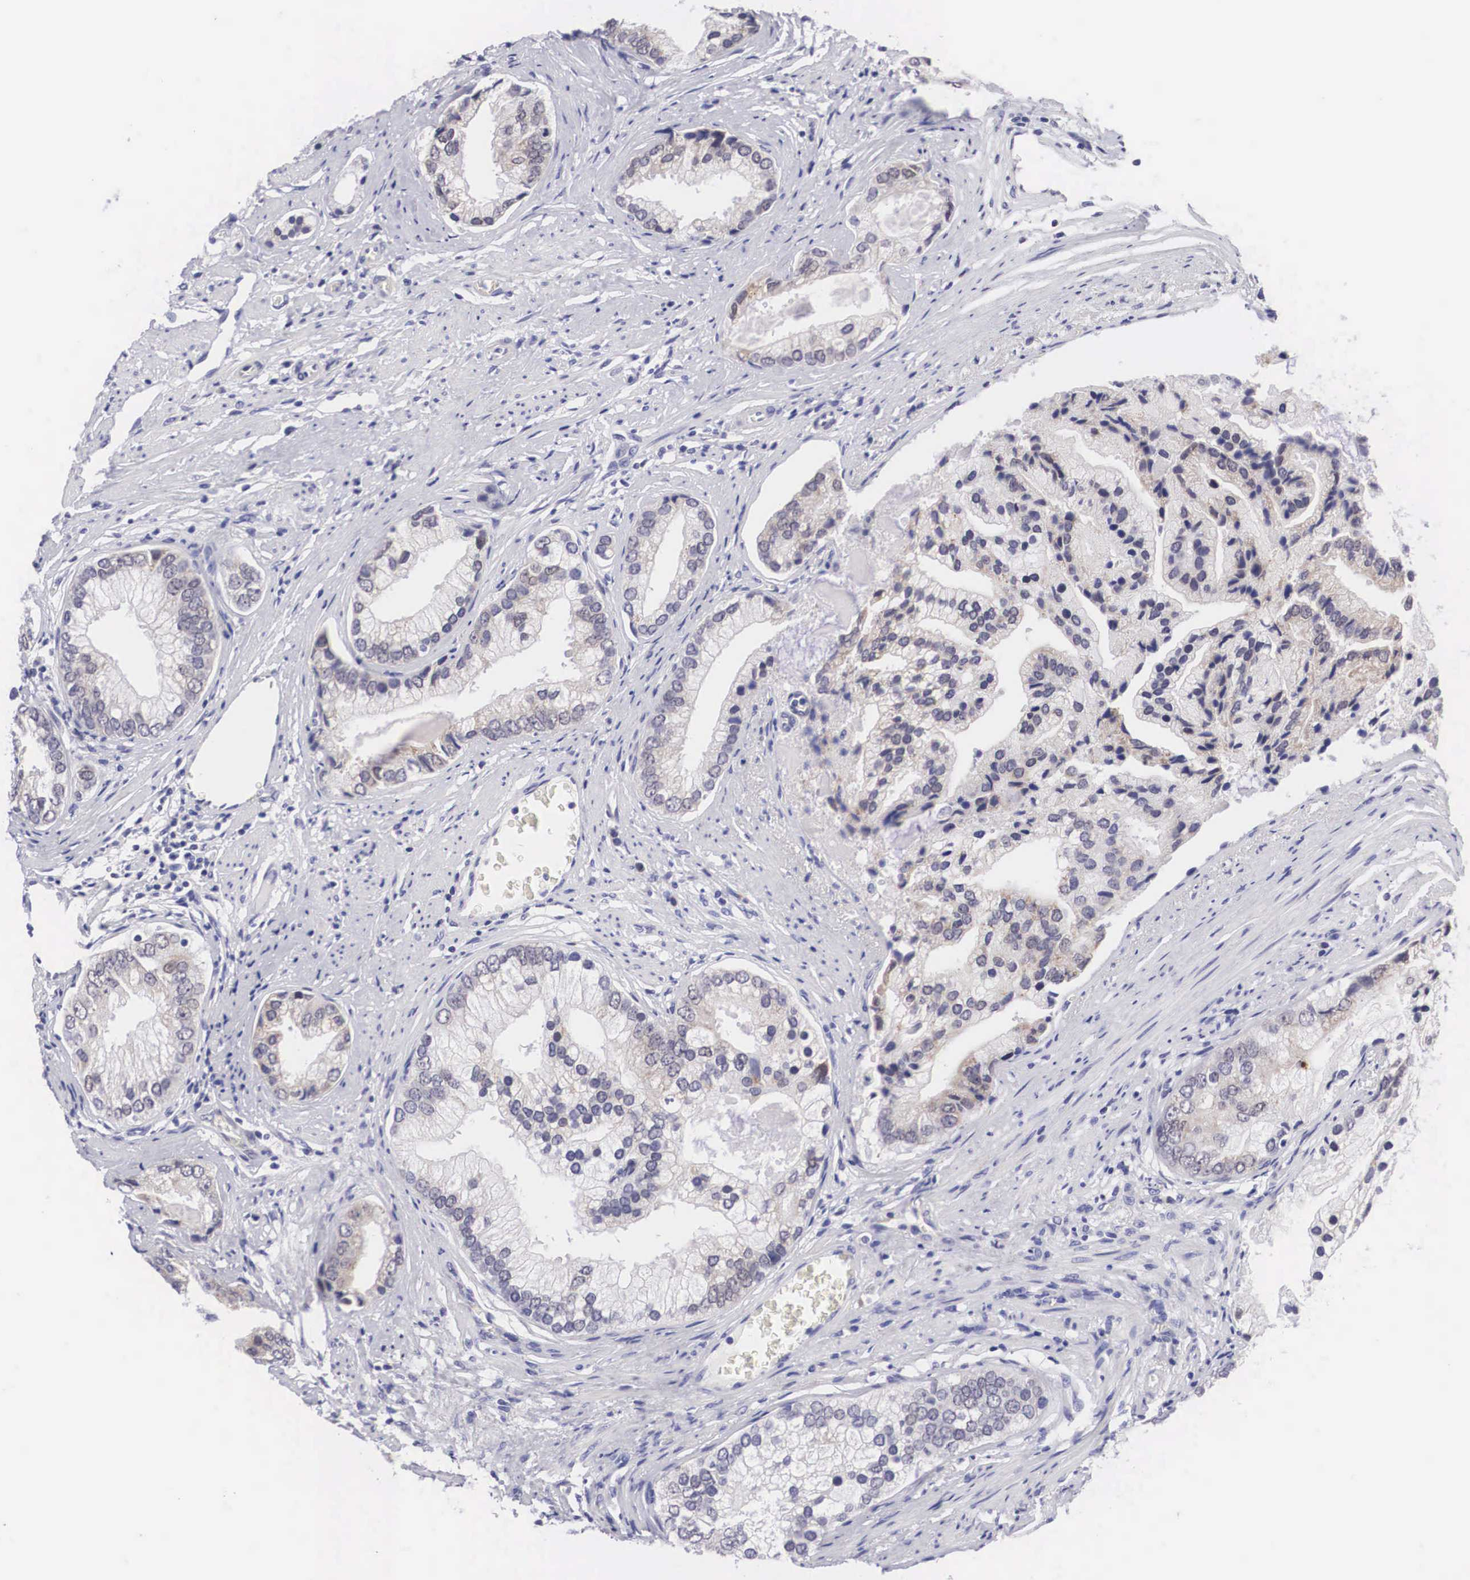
{"staining": {"intensity": "weak", "quantity": "<25%", "location": "cytoplasmic/membranous"}, "tissue": "prostate cancer", "cell_type": "Tumor cells", "image_type": "cancer", "snomed": [{"axis": "morphology", "description": "Adenocarcinoma, Low grade"}, {"axis": "topography", "description": "Prostate"}], "caption": "Tumor cells are negative for protein expression in human prostate low-grade adenocarcinoma.", "gene": "SOX11", "patient": {"sex": "male", "age": 71}}